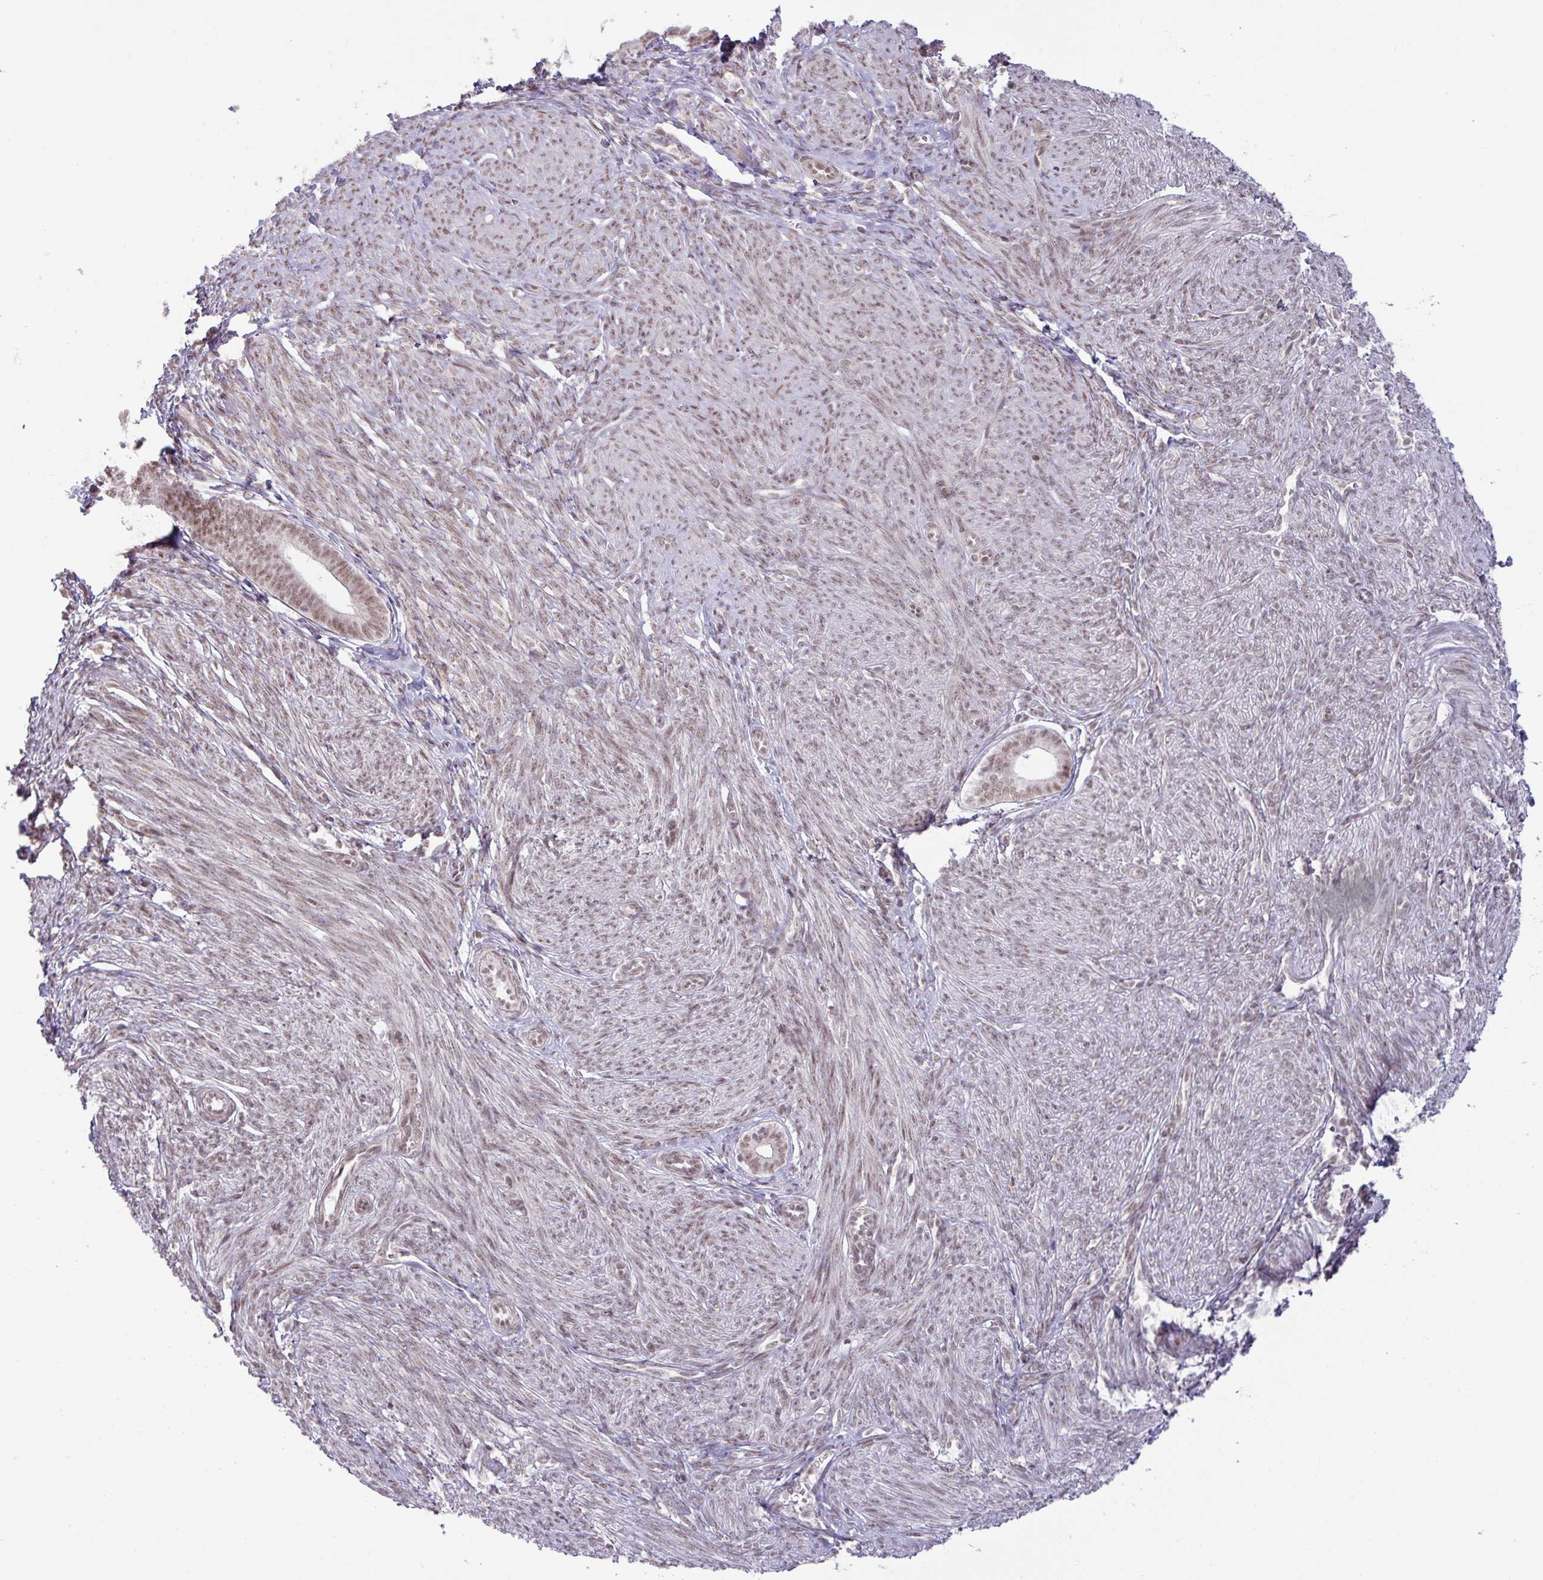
{"staining": {"intensity": "moderate", "quantity": ">75%", "location": "nuclear"}, "tissue": "endometrial cancer", "cell_type": "Tumor cells", "image_type": "cancer", "snomed": [{"axis": "morphology", "description": "Adenocarcinoma, NOS"}, {"axis": "topography", "description": "Endometrium"}], "caption": "Immunohistochemical staining of adenocarcinoma (endometrial) reveals medium levels of moderate nuclear positivity in about >75% of tumor cells.", "gene": "PTPN20", "patient": {"sex": "female", "age": 87}}